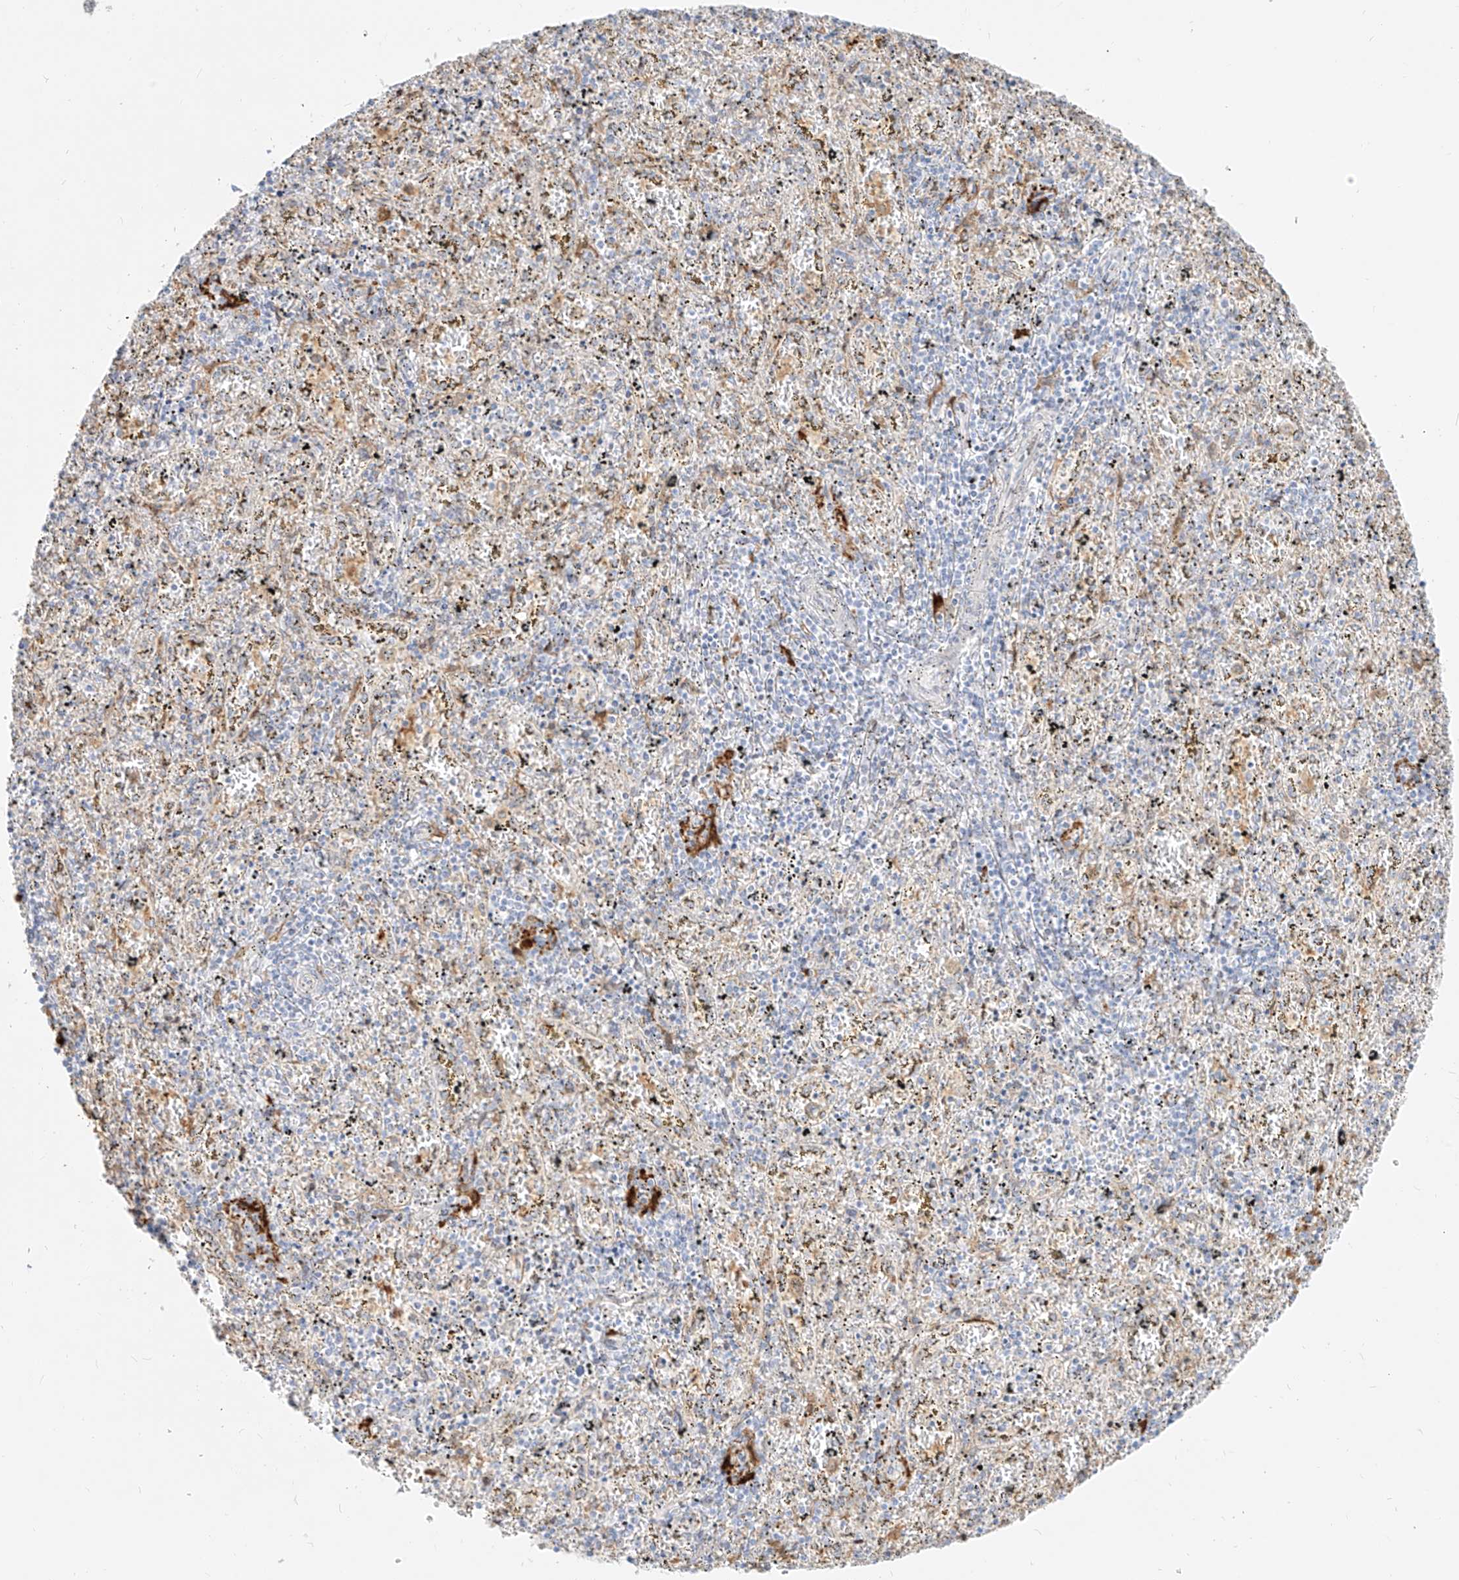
{"staining": {"intensity": "negative", "quantity": "none", "location": "none"}, "tissue": "spleen", "cell_type": "Cells in red pulp", "image_type": "normal", "snomed": [{"axis": "morphology", "description": "Normal tissue, NOS"}, {"axis": "topography", "description": "Spleen"}], "caption": "IHC image of unremarkable human spleen stained for a protein (brown), which reveals no staining in cells in red pulp.", "gene": "NHSL1", "patient": {"sex": "male", "age": 11}}